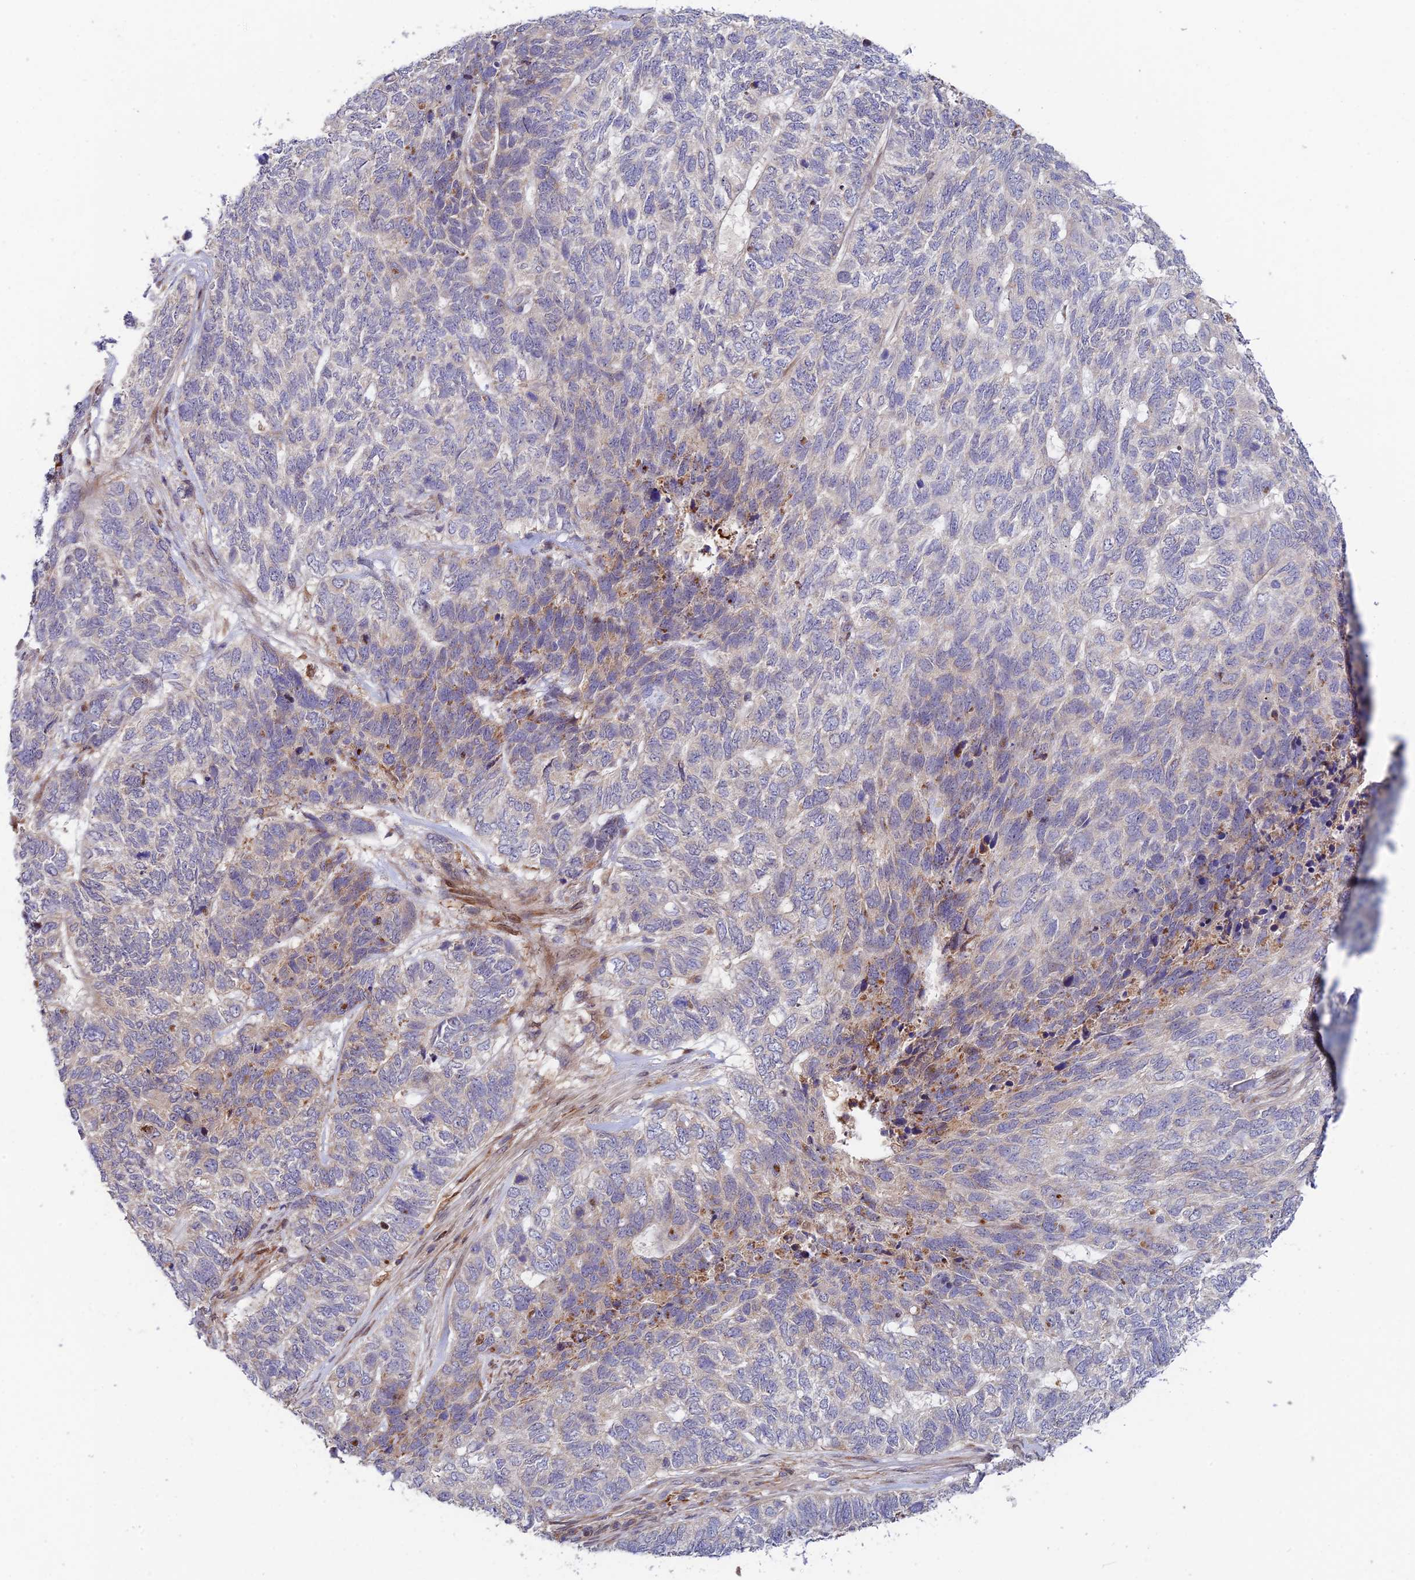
{"staining": {"intensity": "negative", "quantity": "none", "location": "none"}, "tissue": "skin cancer", "cell_type": "Tumor cells", "image_type": "cancer", "snomed": [{"axis": "morphology", "description": "Basal cell carcinoma"}, {"axis": "topography", "description": "Skin"}], "caption": "This is an IHC image of human skin cancer (basal cell carcinoma). There is no expression in tumor cells.", "gene": "FUOM", "patient": {"sex": "female", "age": 65}}